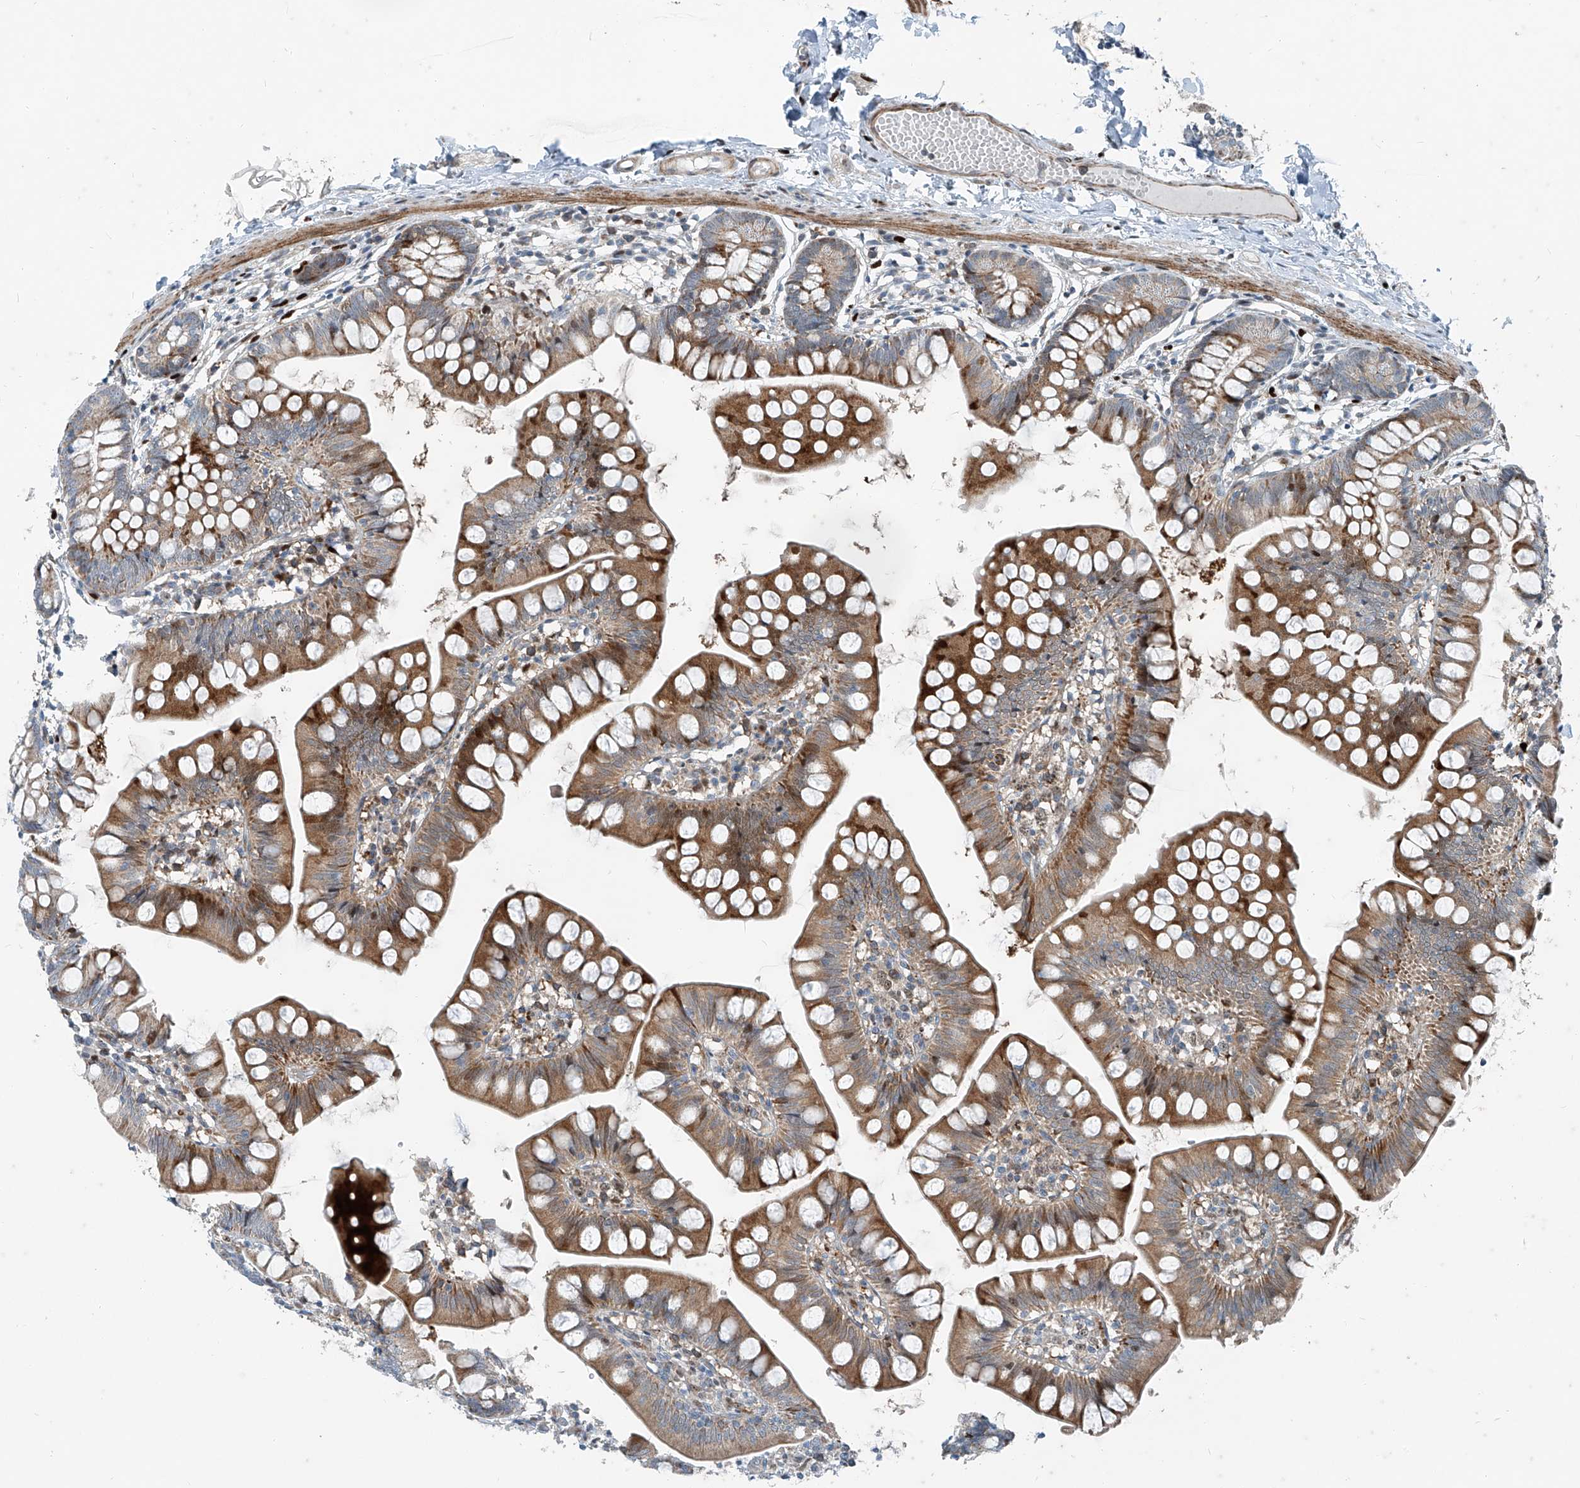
{"staining": {"intensity": "moderate", "quantity": ">75%", "location": "cytoplasmic/membranous"}, "tissue": "small intestine", "cell_type": "Glandular cells", "image_type": "normal", "snomed": [{"axis": "morphology", "description": "Normal tissue, NOS"}, {"axis": "topography", "description": "Small intestine"}], "caption": "This micrograph demonstrates IHC staining of unremarkable human small intestine, with medium moderate cytoplasmic/membranous positivity in about >75% of glandular cells.", "gene": "PPCS", "patient": {"sex": "male", "age": 7}}